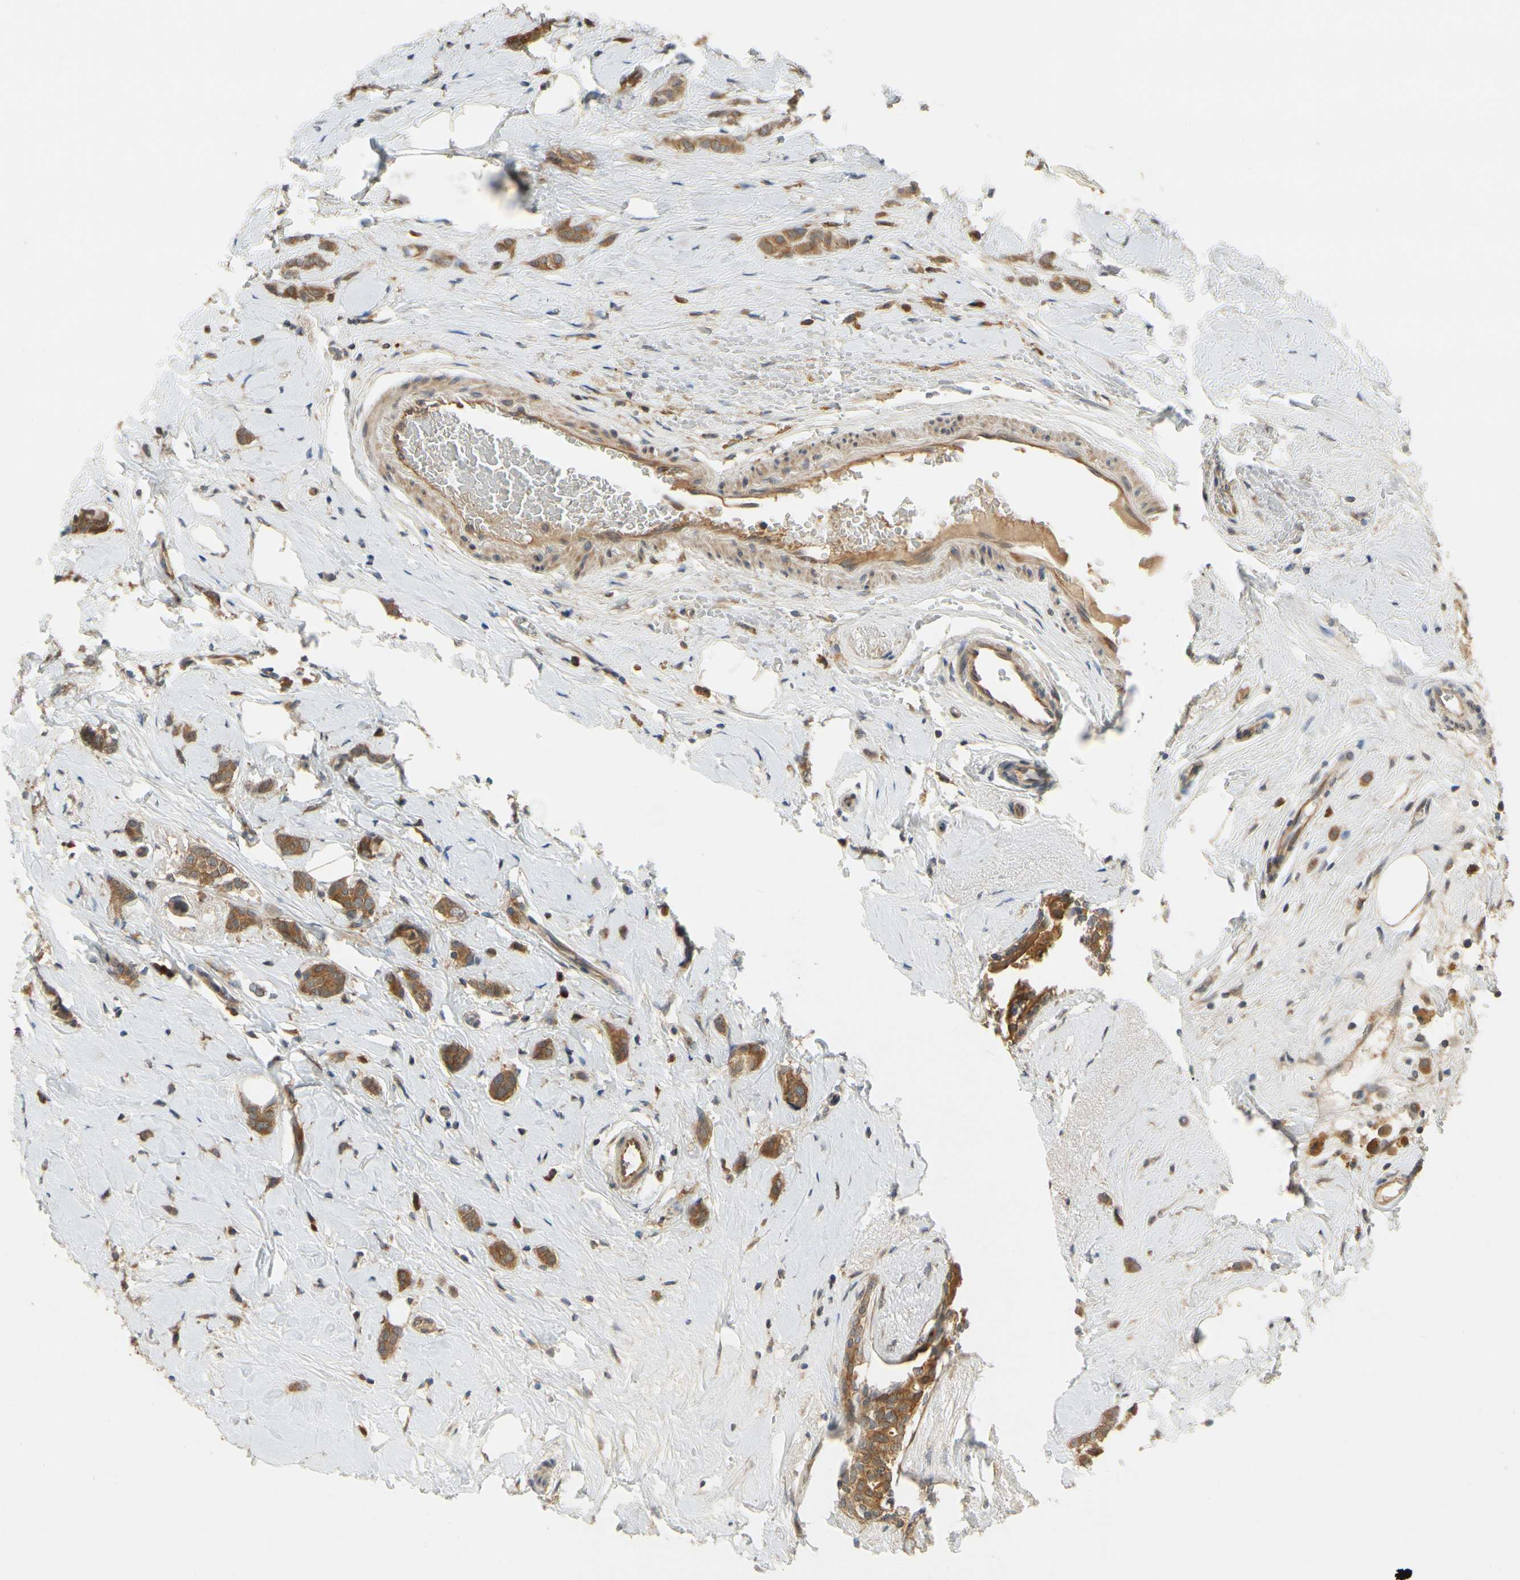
{"staining": {"intensity": "strong", "quantity": ">75%", "location": "cytoplasmic/membranous"}, "tissue": "breast cancer", "cell_type": "Tumor cells", "image_type": "cancer", "snomed": [{"axis": "morphology", "description": "Lobular carcinoma"}, {"axis": "topography", "description": "Breast"}], "caption": "Human breast lobular carcinoma stained for a protein (brown) displays strong cytoplasmic/membranous positive staining in approximately >75% of tumor cells.", "gene": "TDRP", "patient": {"sex": "female", "age": 60}}